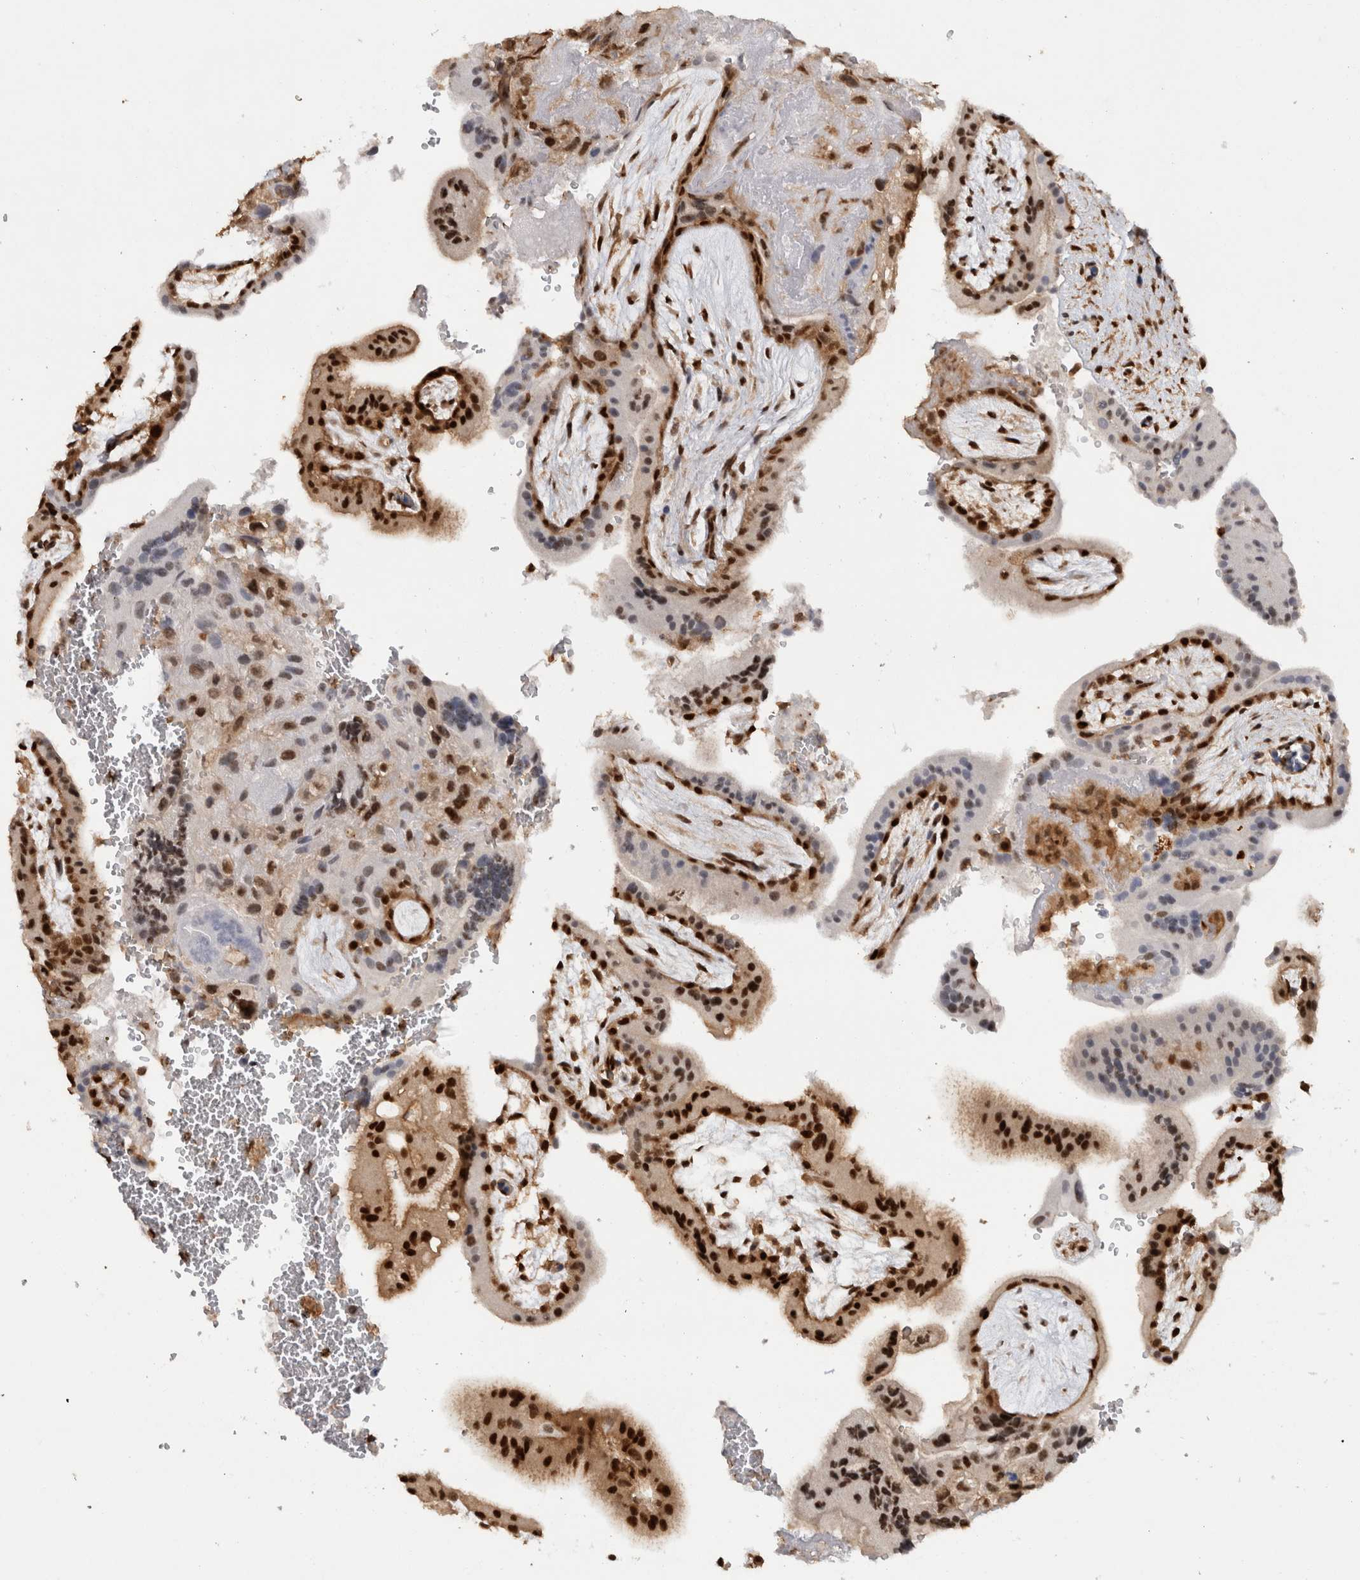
{"staining": {"intensity": "strong", "quantity": ">75%", "location": "cytoplasmic/membranous,nuclear"}, "tissue": "placenta", "cell_type": "Decidual cells", "image_type": "normal", "snomed": [{"axis": "morphology", "description": "Normal tissue, NOS"}, {"axis": "topography", "description": "Placenta"}], "caption": "The photomicrograph demonstrates staining of normal placenta, revealing strong cytoplasmic/membranous,nuclear protein staining (brown color) within decidual cells.", "gene": "RPS6KA2", "patient": {"sex": "female", "age": 35}}